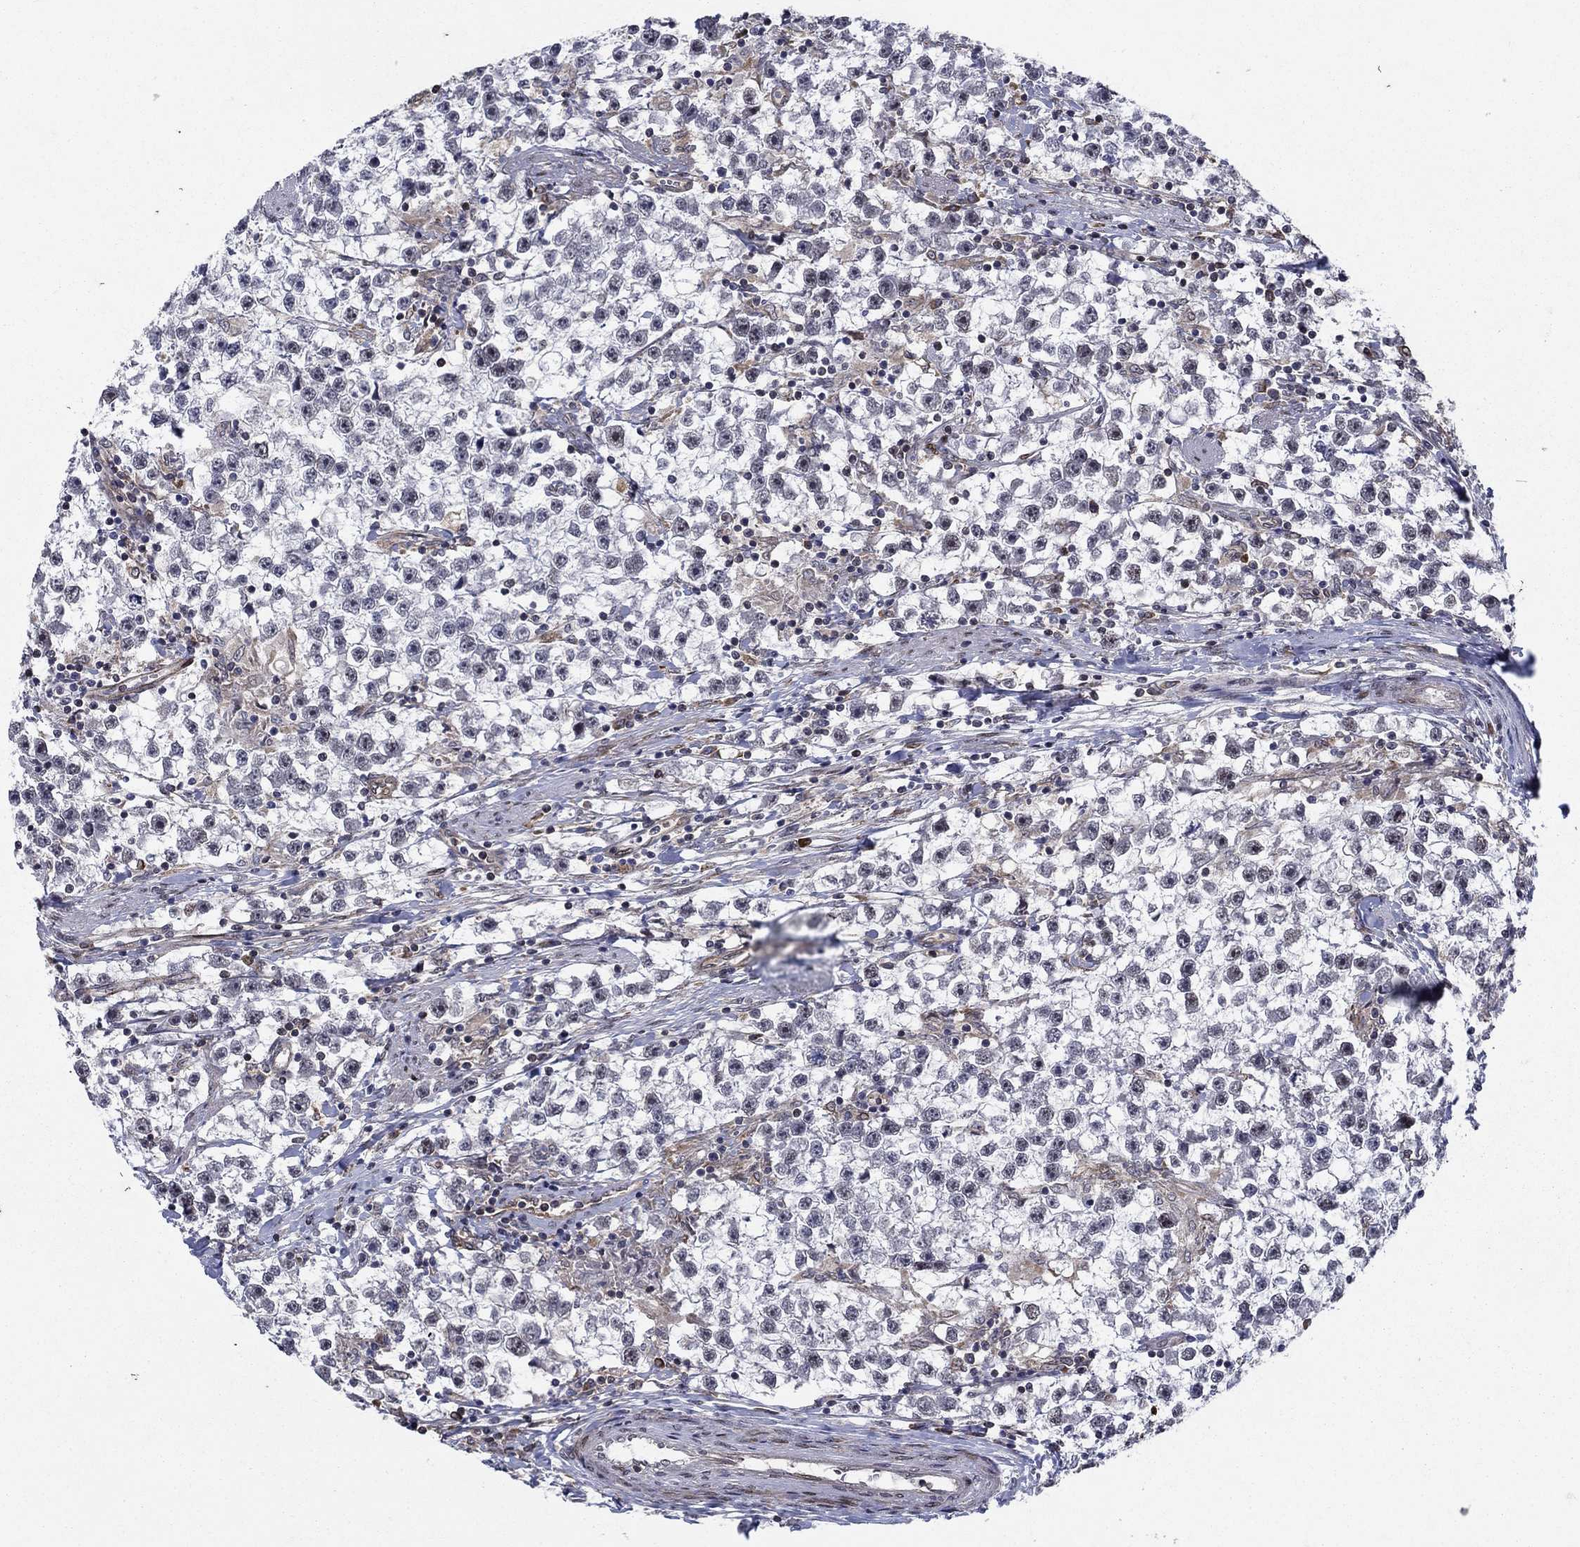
{"staining": {"intensity": "negative", "quantity": "none", "location": "none"}, "tissue": "testis cancer", "cell_type": "Tumor cells", "image_type": "cancer", "snomed": [{"axis": "morphology", "description": "Seminoma, NOS"}, {"axis": "topography", "description": "Testis"}], "caption": "Tumor cells are negative for brown protein staining in testis cancer.", "gene": "DHRS7", "patient": {"sex": "male", "age": 59}}